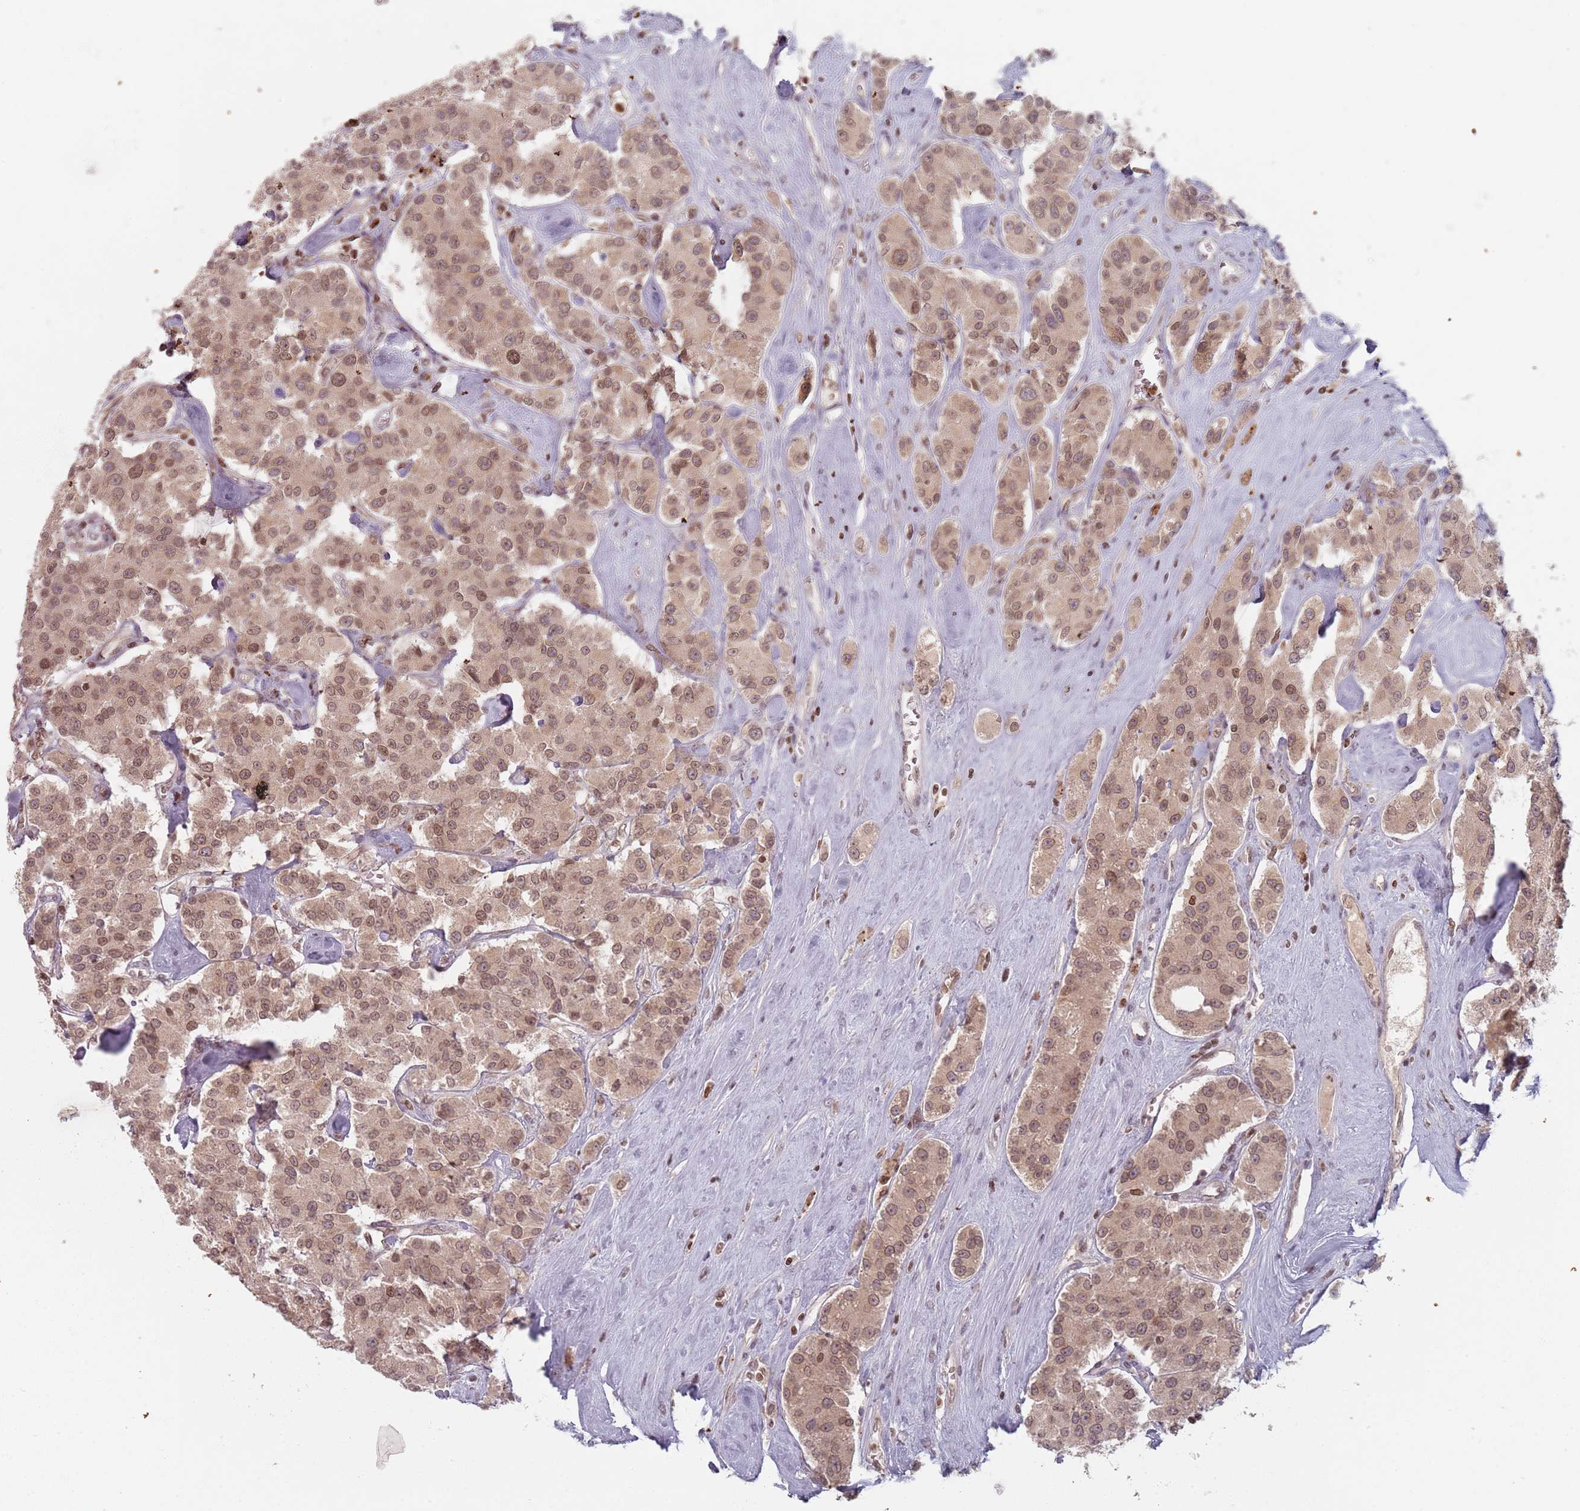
{"staining": {"intensity": "moderate", "quantity": ">75%", "location": "cytoplasmic/membranous,nuclear"}, "tissue": "carcinoid", "cell_type": "Tumor cells", "image_type": "cancer", "snomed": [{"axis": "morphology", "description": "Carcinoid, malignant, NOS"}, {"axis": "topography", "description": "Pancreas"}], "caption": "Malignant carcinoid stained with a protein marker reveals moderate staining in tumor cells.", "gene": "NUP50", "patient": {"sex": "male", "age": 41}}